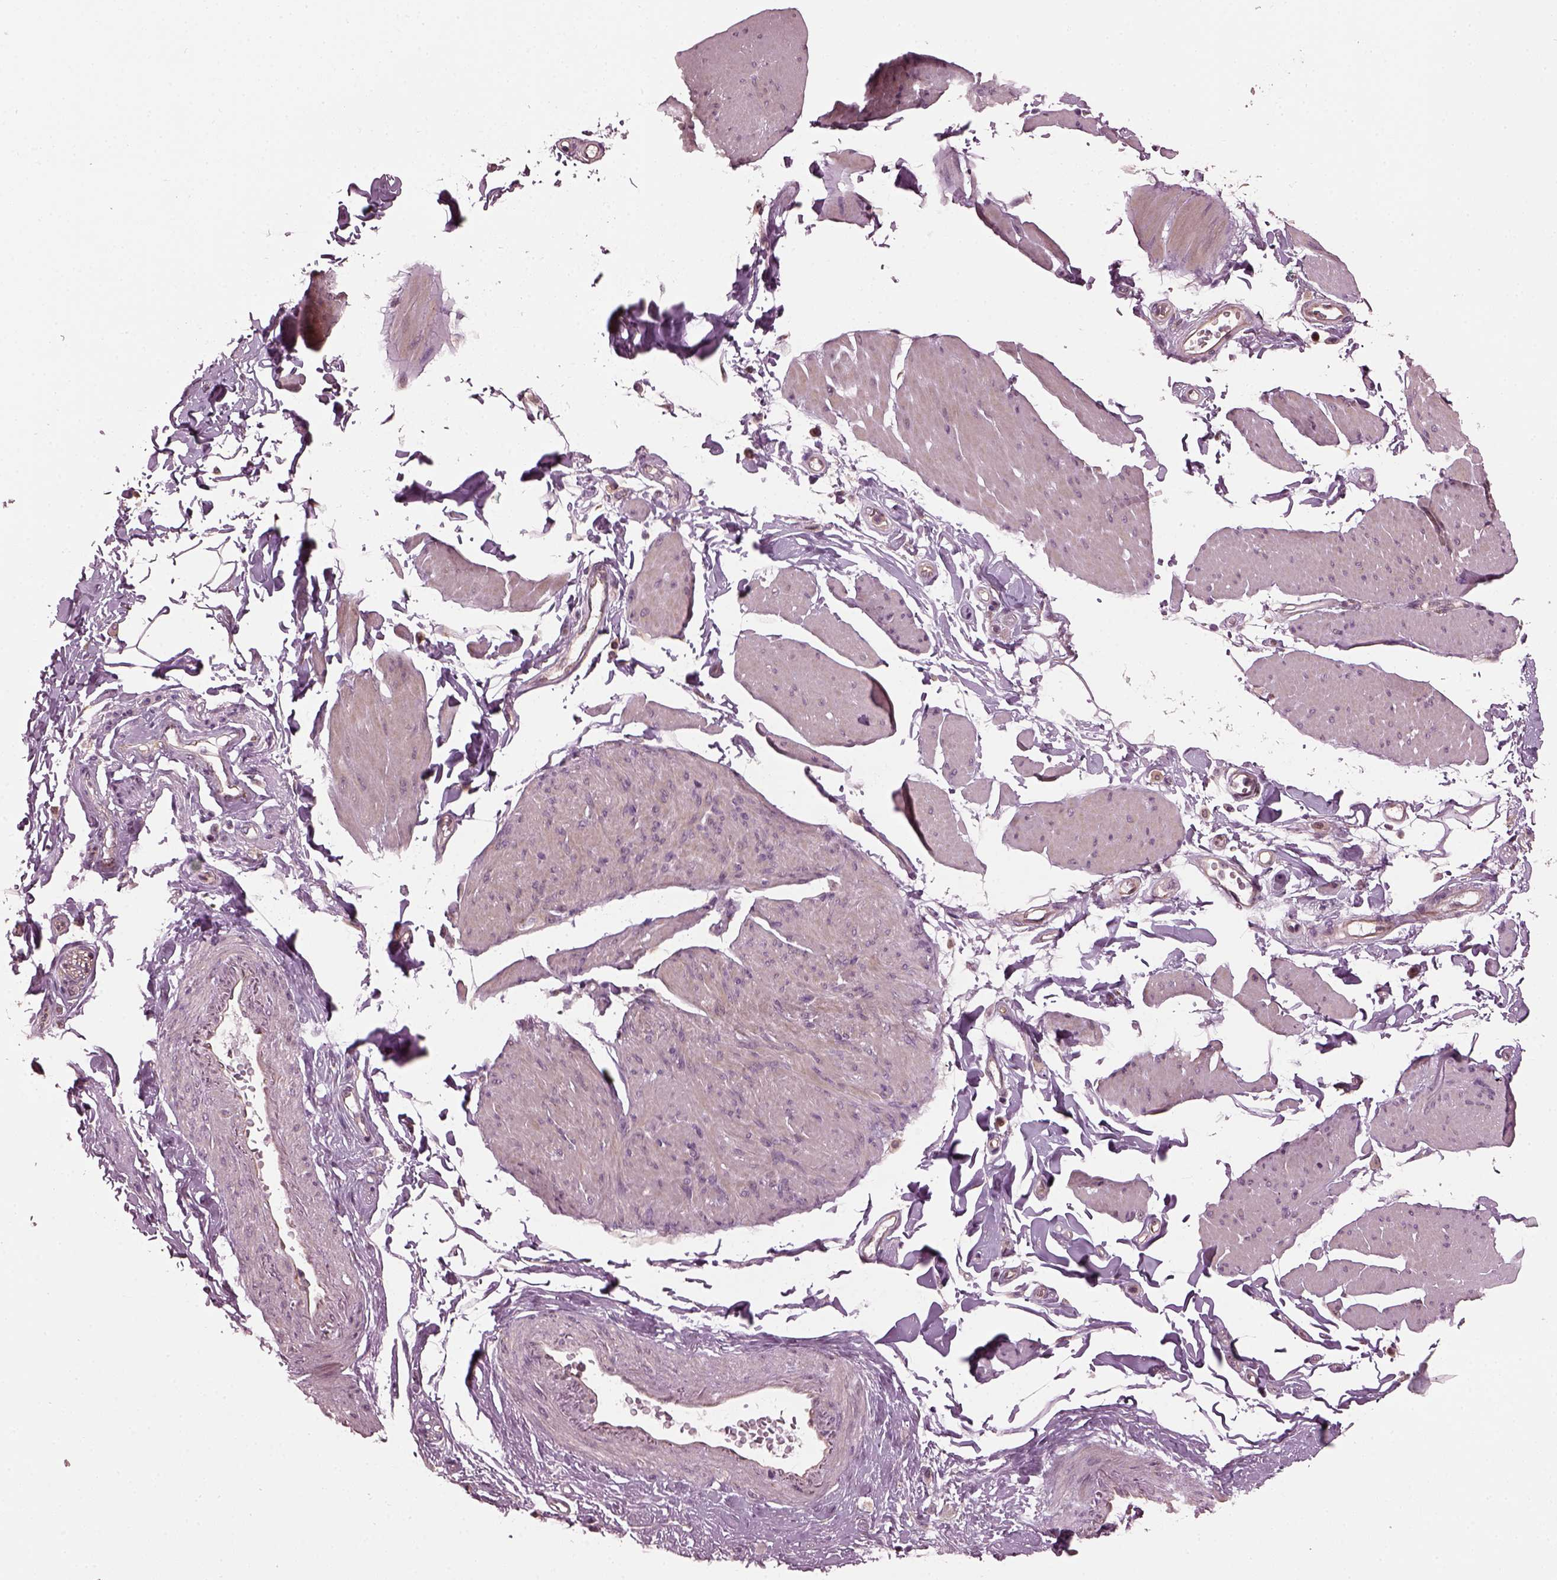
{"staining": {"intensity": "negative", "quantity": "none", "location": "none"}, "tissue": "smooth muscle", "cell_type": "Smooth muscle cells", "image_type": "normal", "snomed": [{"axis": "morphology", "description": "Normal tissue, NOS"}, {"axis": "topography", "description": "Adipose tissue"}, {"axis": "topography", "description": "Smooth muscle"}, {"axis": "topography", "description": "Peripheral nerve tissue"}], "caption": "A high-resolution photomicrograph shows immunohistochemistry staining of unremarkable smooth muscle, which reveals no significant expression in smooth muscle cells.", "gene": "RUFY3", "patient": {"sex": "male", "age": 83}}